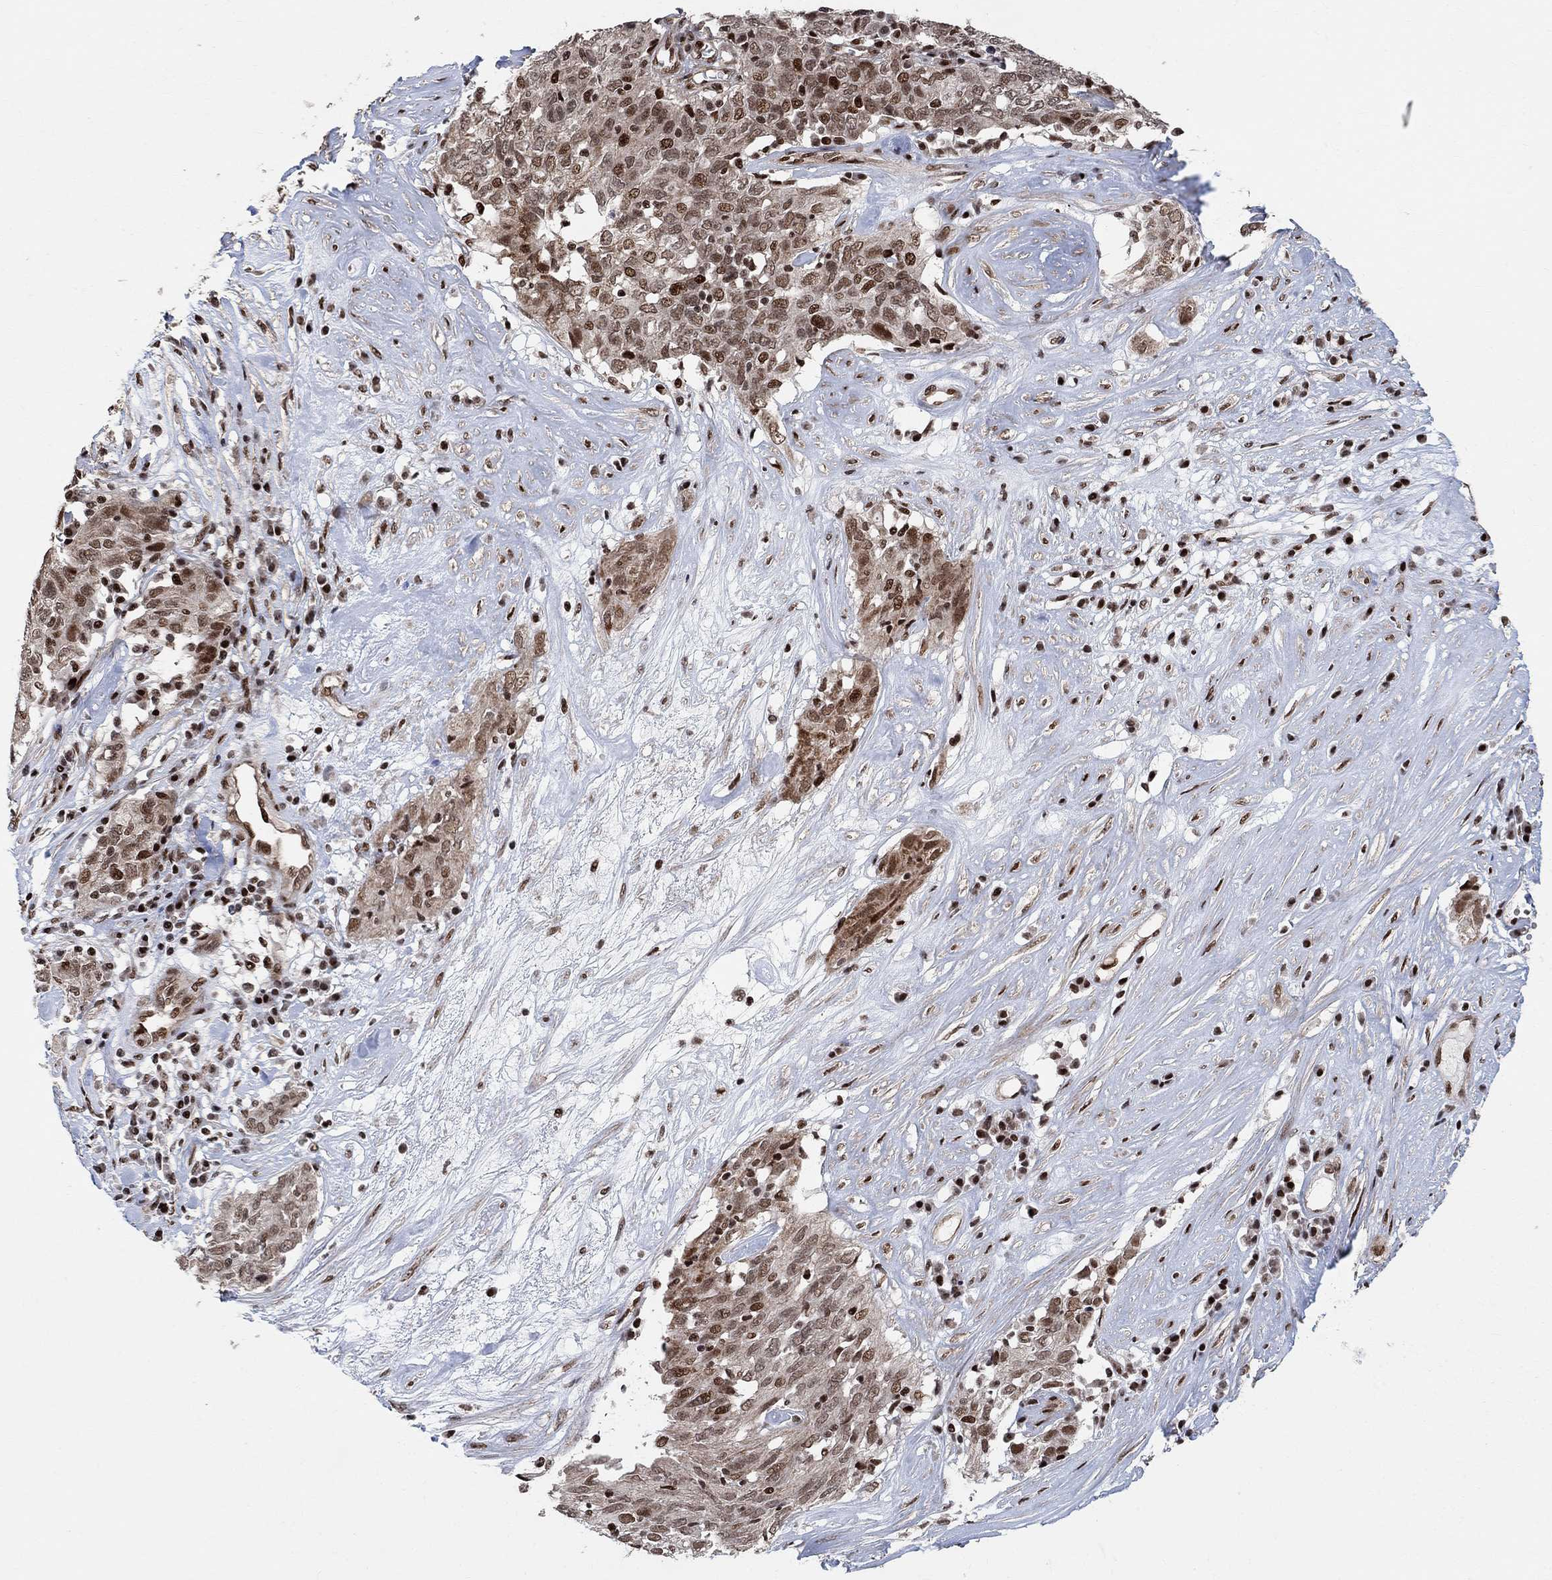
{"staining": {"intensity": "strong", "quantity": "<25%", "location": "nuclear"}, "tissue": "ovarian cancer", "cell_type": "Tumor cells", "image_type": "cancer", "snomed": [{"axis": "morphology", "description": "Carcinoma, endometroid"}, {"axis": "topography", "description": "Ovary"}], "caption": "Immunohistochemistry (DAB (3,3'-diaminobenzidine)) staining of human ovarian cancer exhibits strong nuclear protein staining in about <25% of tumor cells.", "gene": "E4F1", "patient": {"sex": "female", "age": 50}}